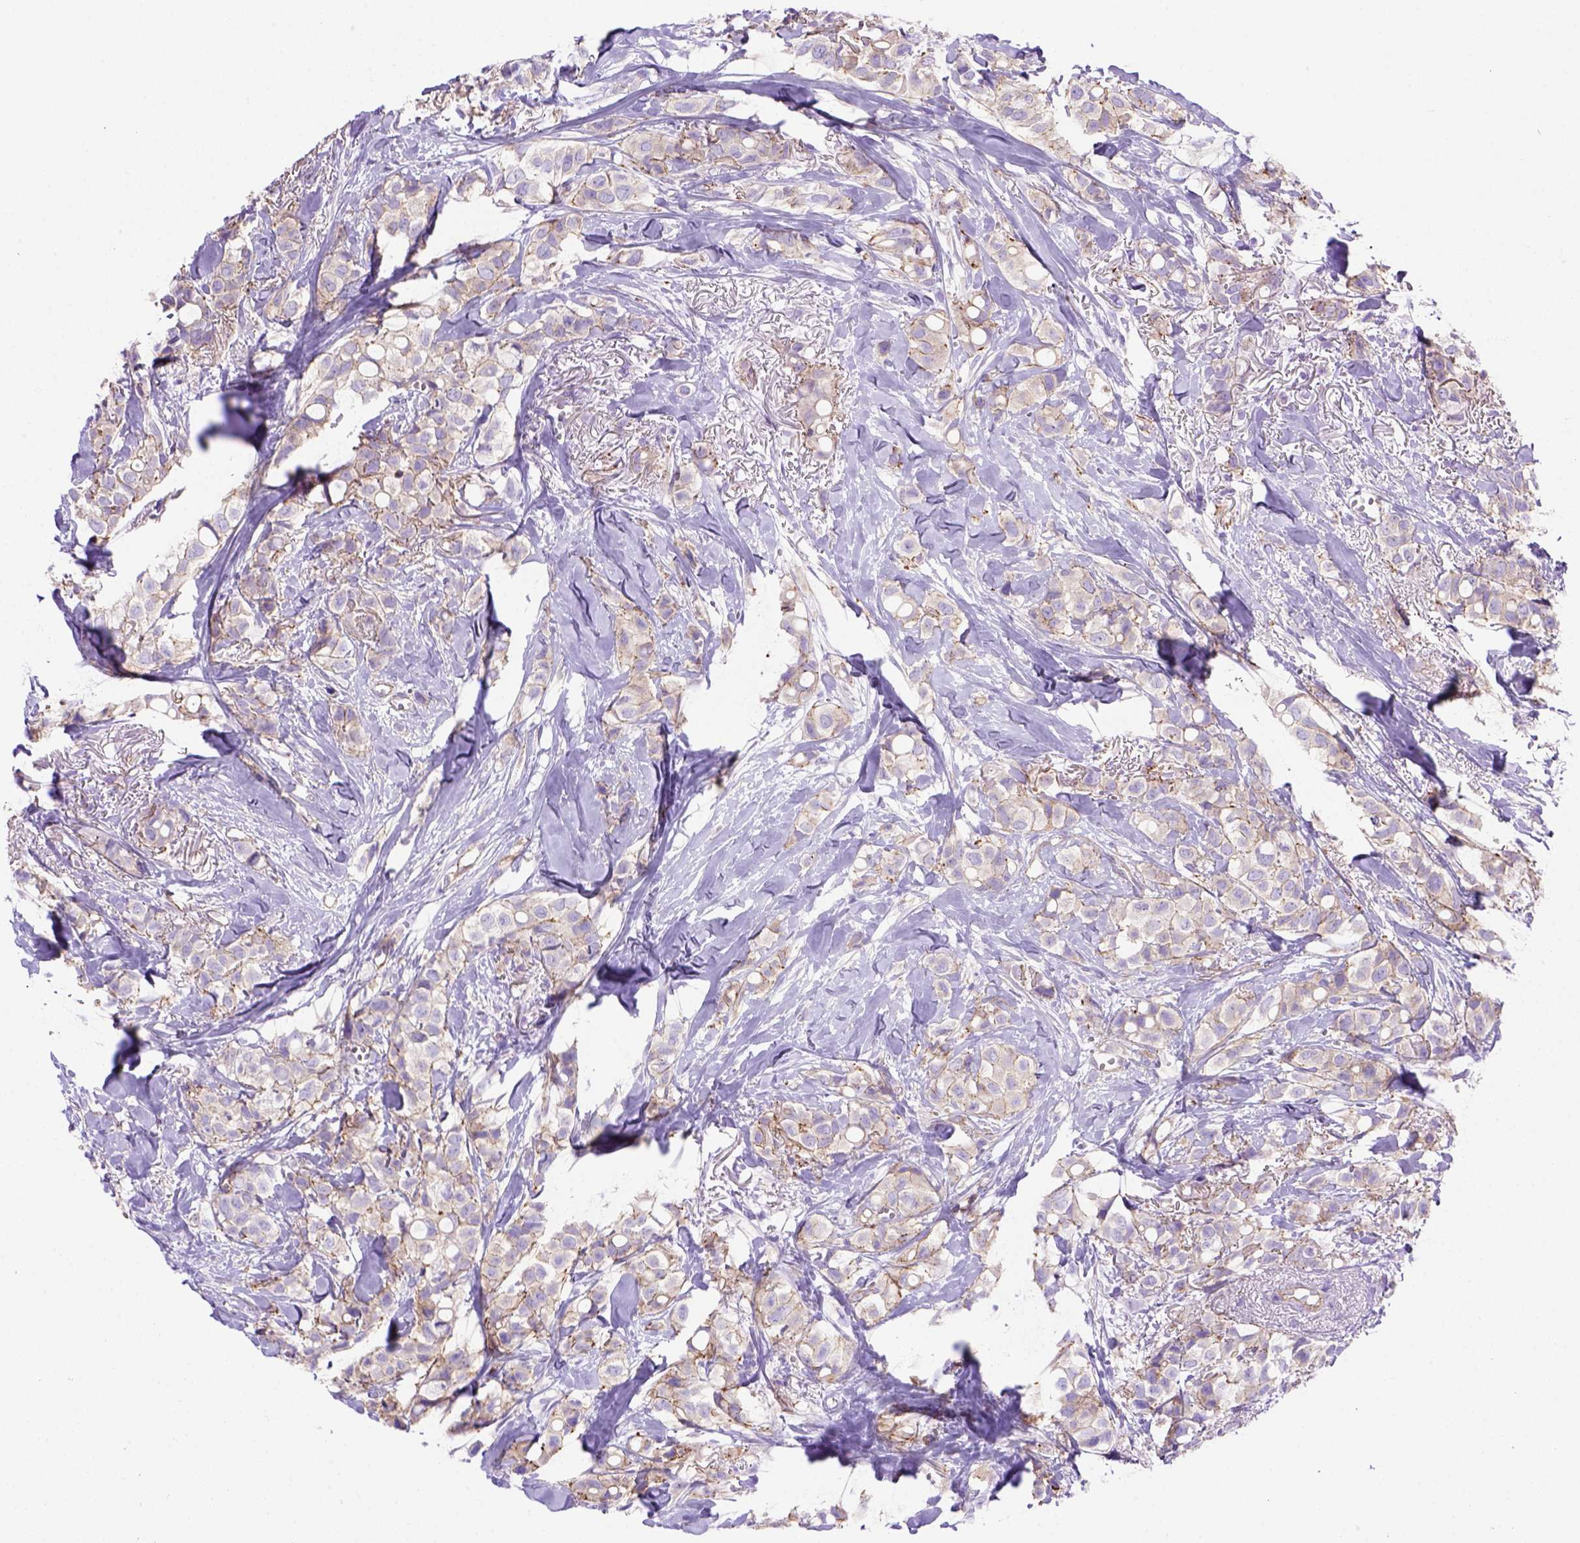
{"staining": {"intensity": "moderate", "quantity": ">75%", "location": "cytoplasmic/membranous"}, "tissue": "breast cancer", "cell_type": "Tumor cells", "image_type": "cancer", "snomed": [{"axis": "morphology", "description": "Duct carcinoma"}, {"axis": "topography", "description": "Breast"}], "caption": "The histopathology image exhibits immunohistochemical staining of breast intraductal carcinoma. There is moderate cytoplasmic/membranous positivity is identified in approximately >75% of tumor cells.", "gene": "PEX12", "patient": {"sex": "female", "age": 85}}